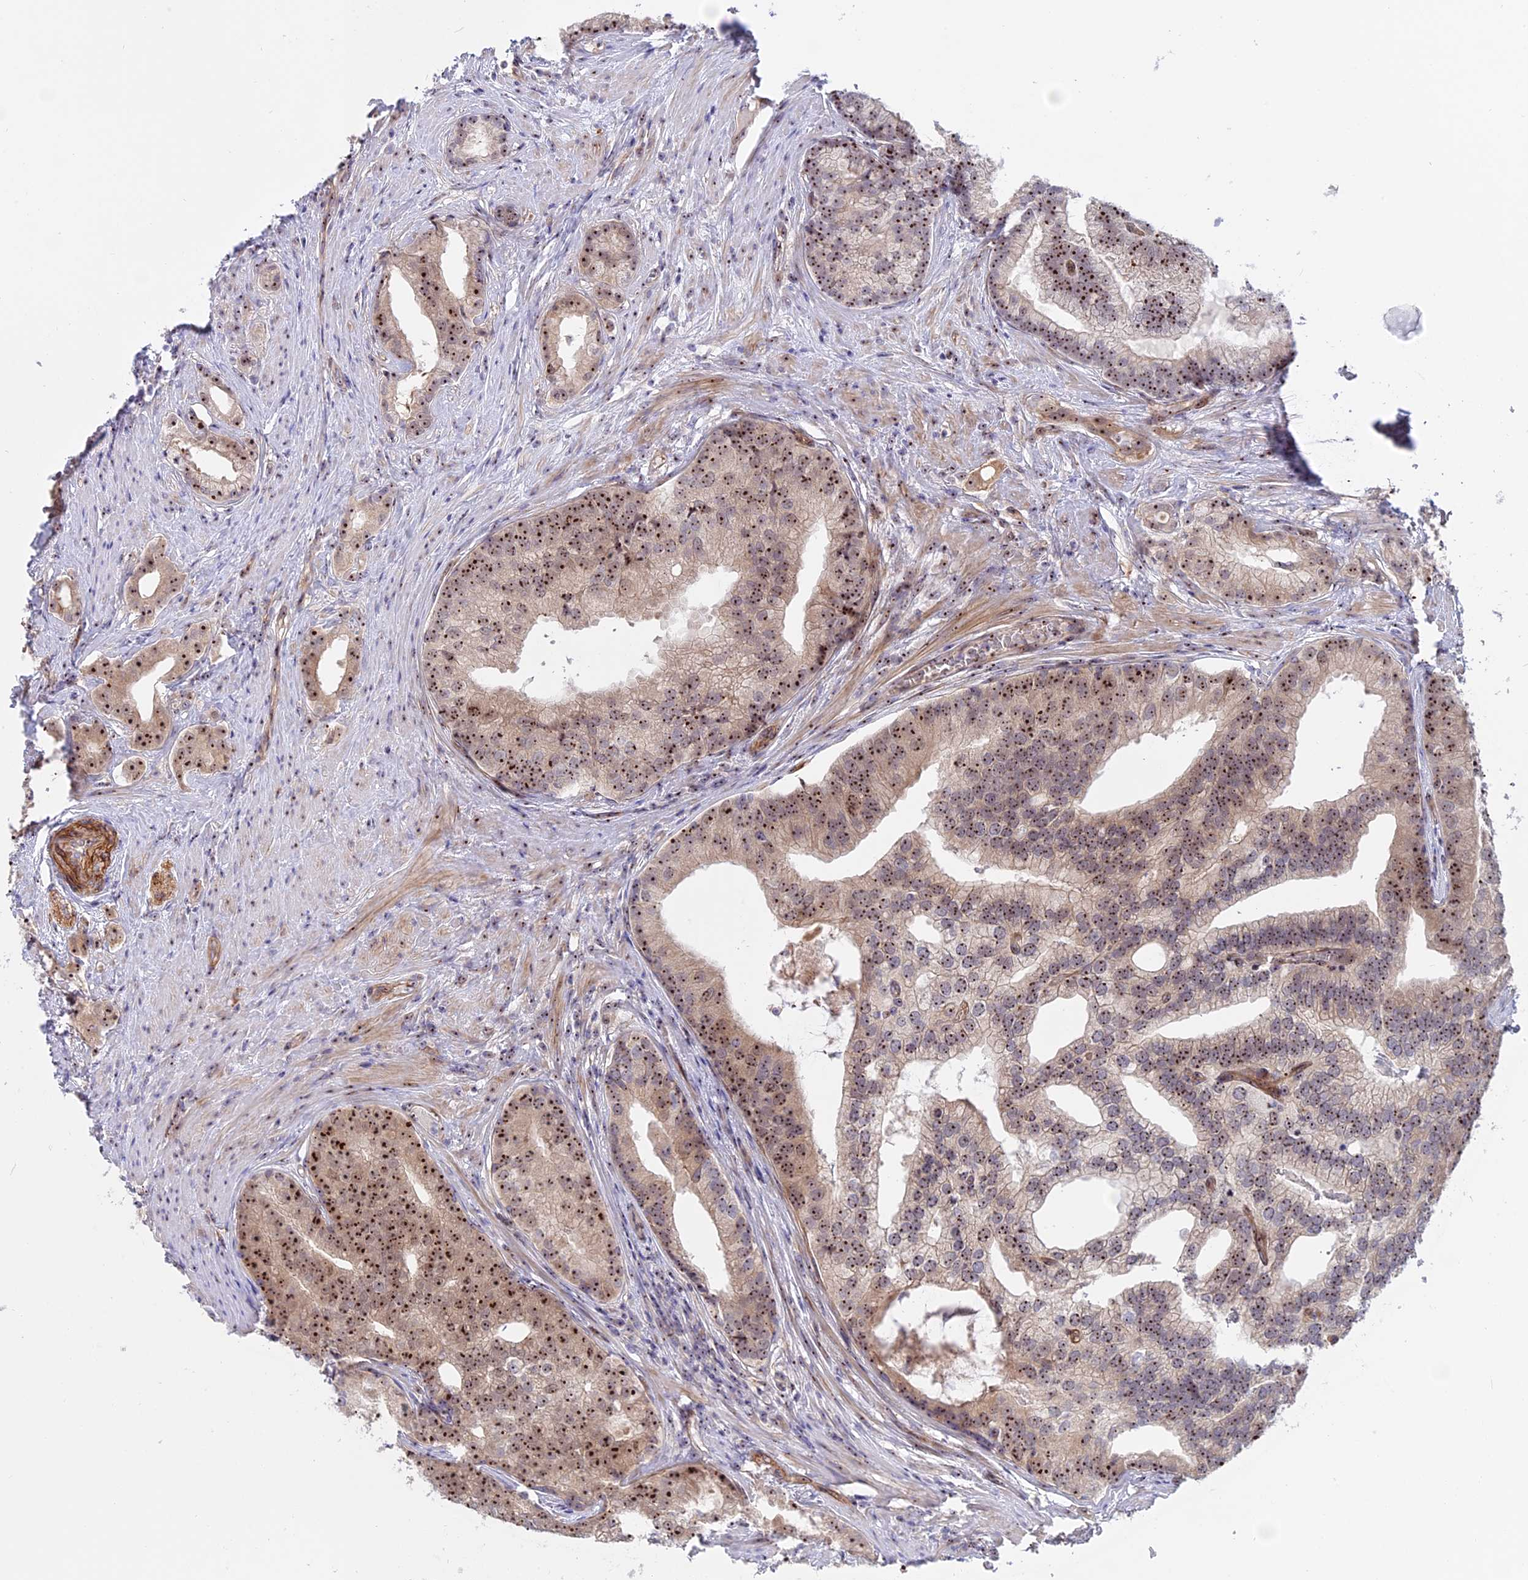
{"staining": {"intensity": "strong", "quantity": ">75%", "location": "nuclear"}, "tissue": "prostate cancer", "cell_type": "Tumor cells", "image_type": "cancer", "snomed": [{"axis": "morphology", "description": "Adenocarcinoma, Low grade"}, {"axis": "topography", "description": "Prostate"}], "caption": "This is a photomicrograph of IHC staining of prostate adenocarcinoma (low-grade), which shows strong staining in the nuclear of tumor cells.", "gene": "DBNDD1", "patient": {"sex": "male", "age": 71}}